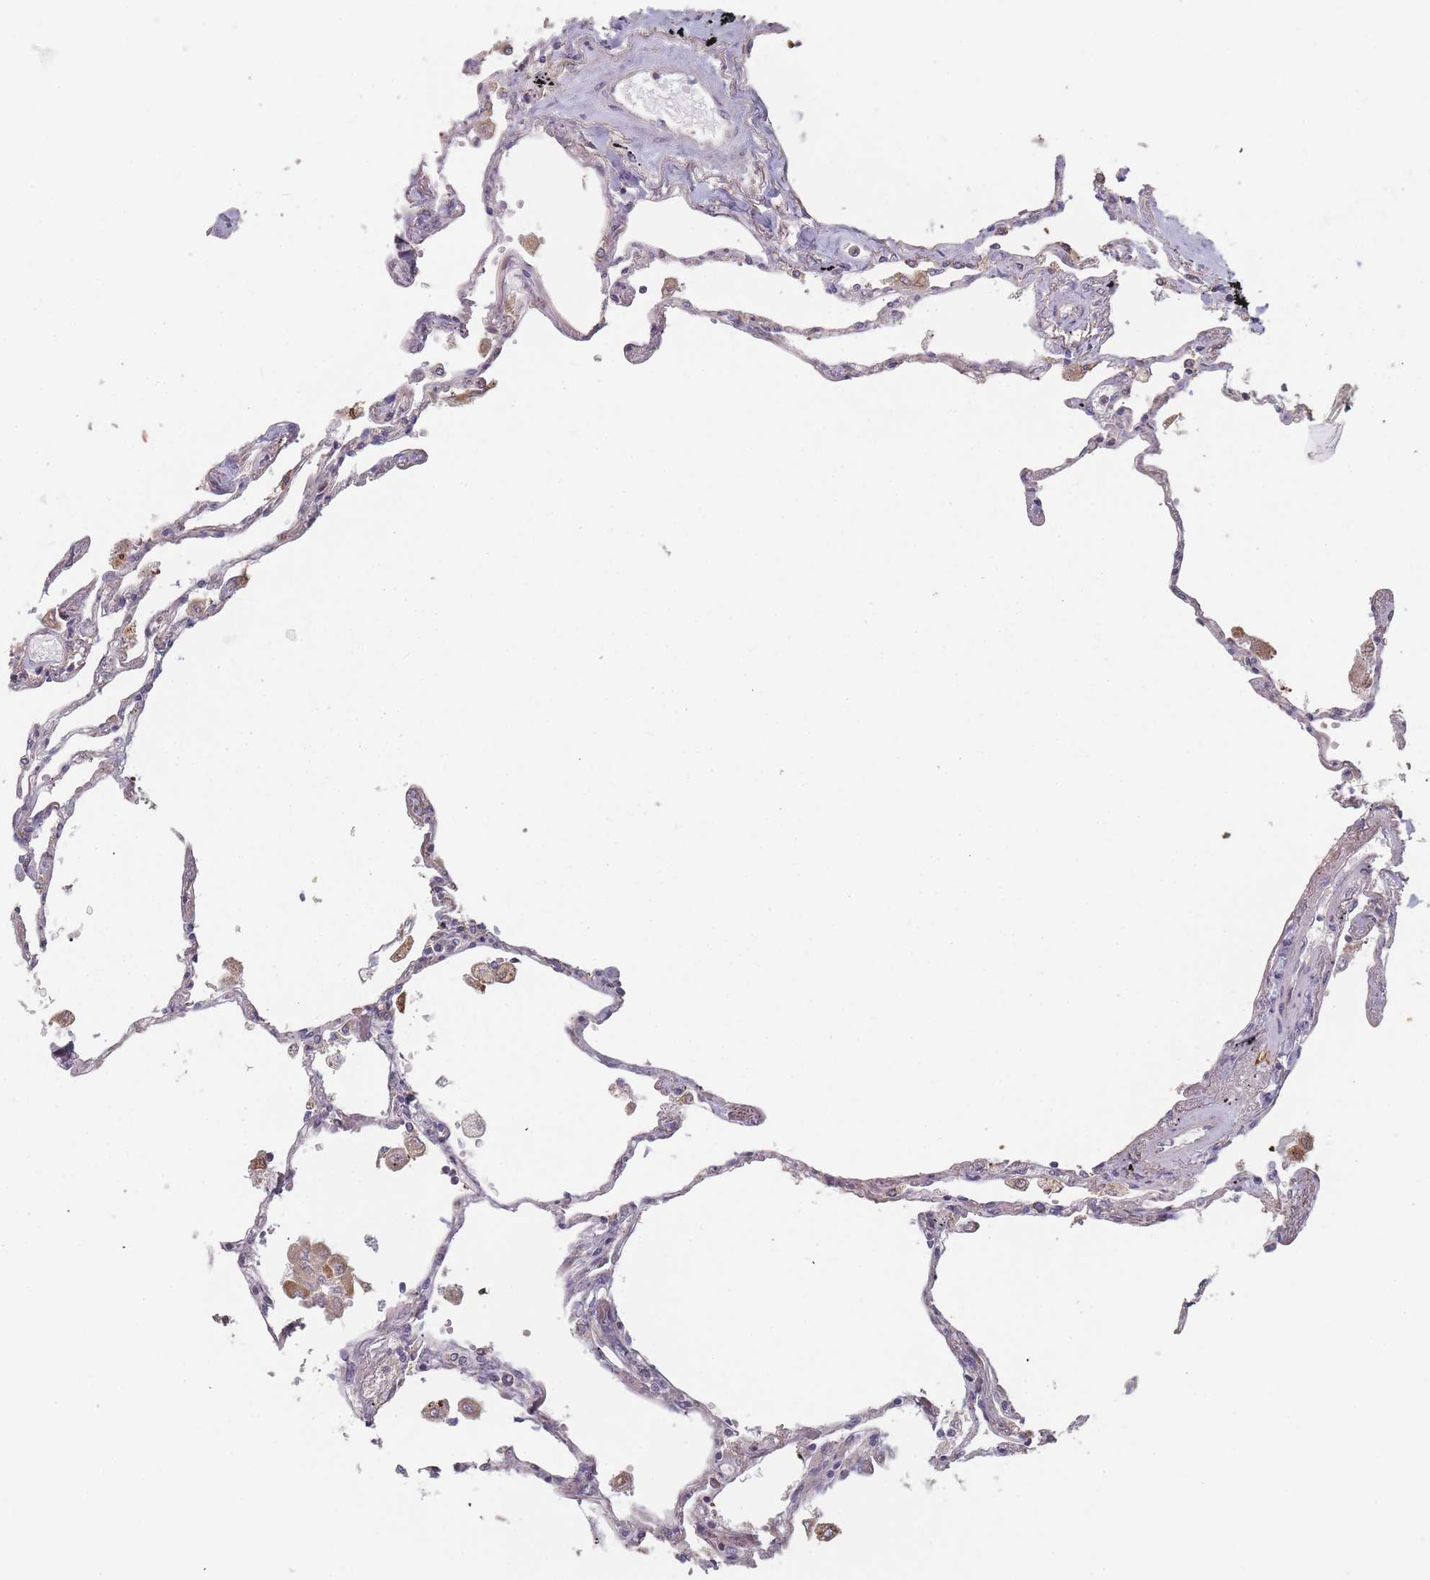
{"staining": {"intensity": "weak", "quantity": "<25%", "location": "cytoplasmic/membranous"}, "tissue": "lung", "cell_type": "Alveolar cells", "image_type": "normal", "snomed": [{"axis": "morphology", "description": "Normal tissue, NOS"}, {"axis": "topography", "description": "Lung"}], "caption": "Histopathology image shows no significant protein expression in alveolar cells of normal lung. The staining was performed using DAB to visualize the protein expression in brown, while the nuclei were stained in blue with hematoxylin (Magnification: 20x).", "gene": "PSMB3", "patient": {"sex": "female", "age": 67}}